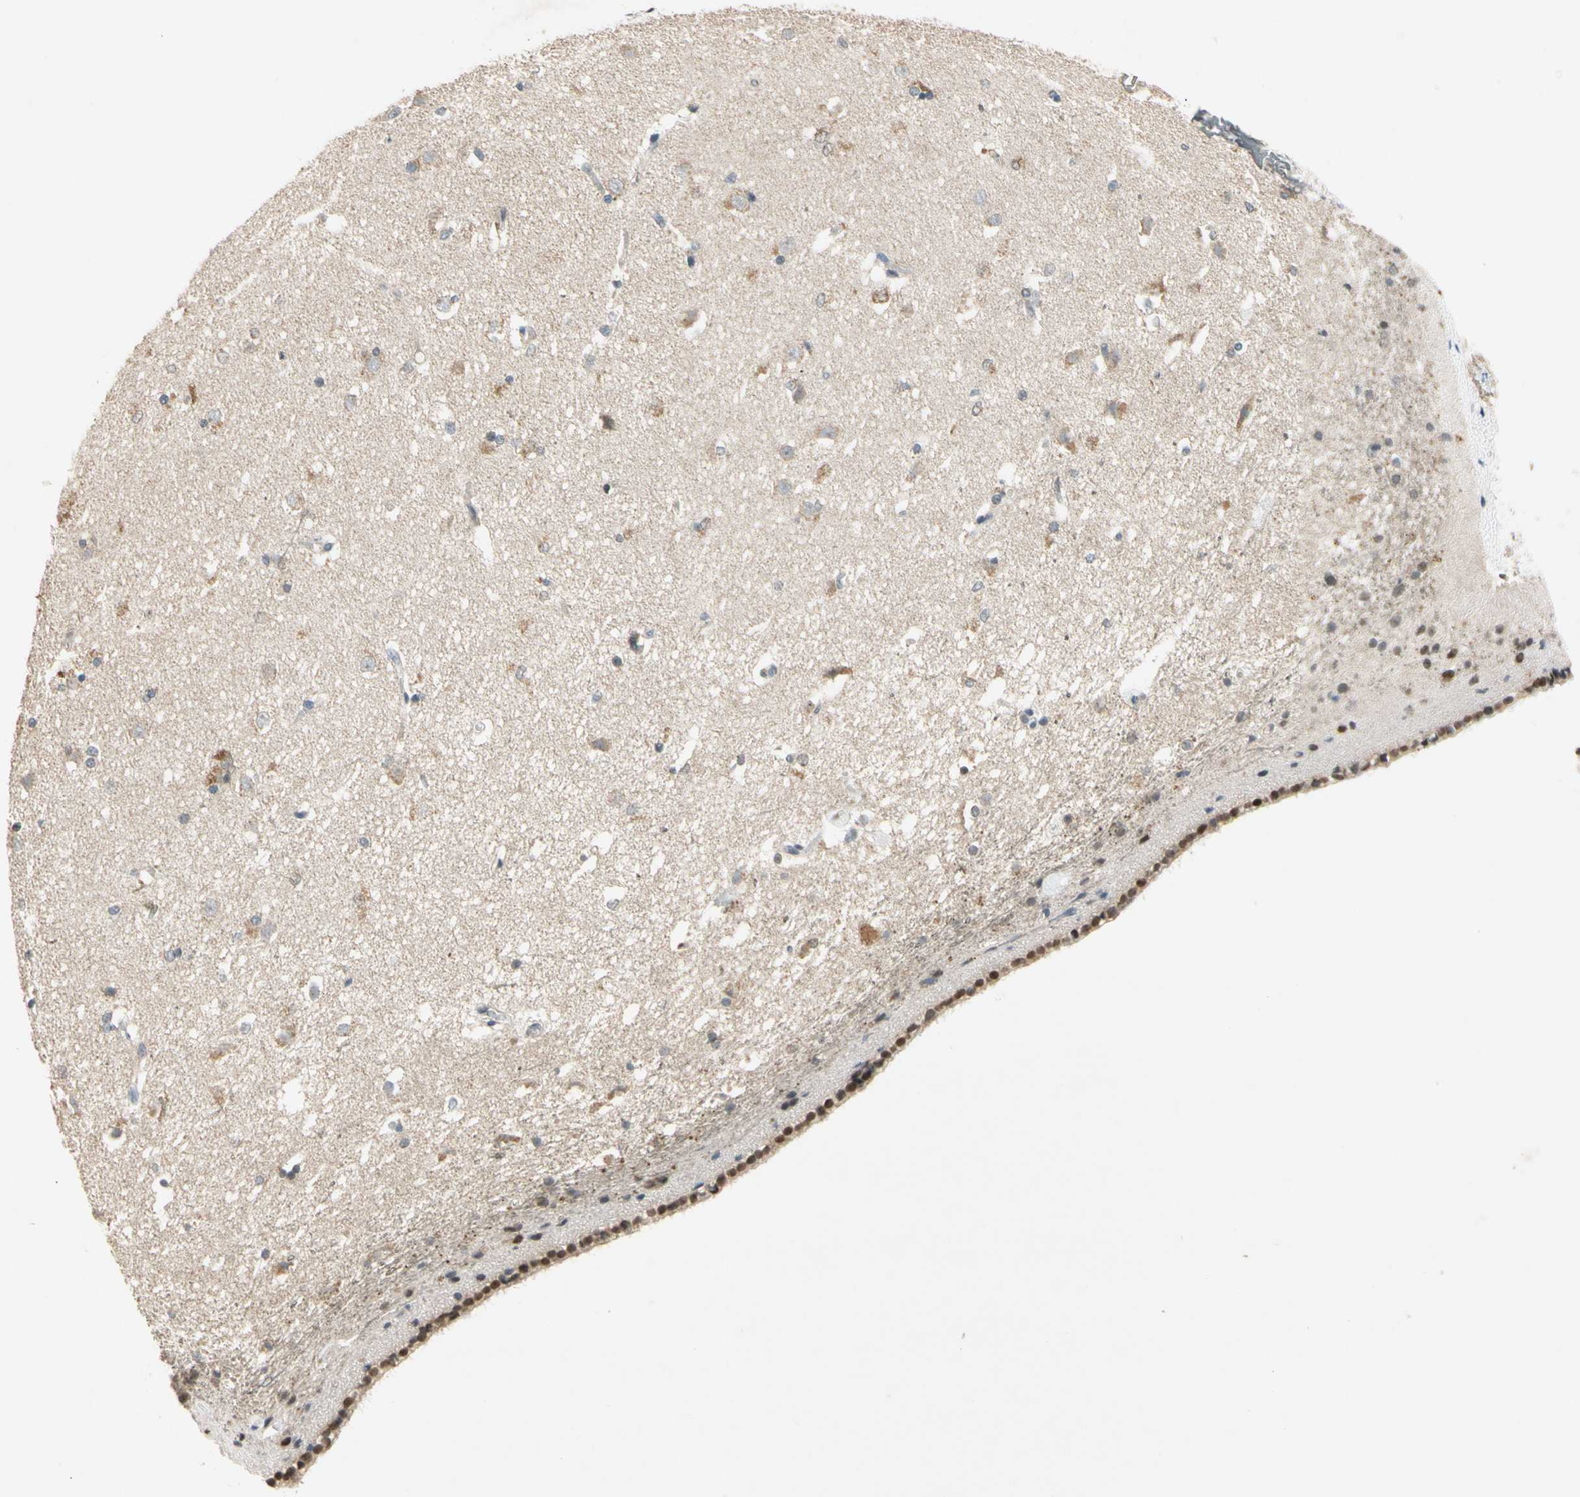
{"staining": {"intensity": "negative", "quantity": "none", "location": "none"}, "tissue": "caudate", "cell_type": "Glial cells", "image_type": "normal", "snomed": [{"axis": "morphology", "description": "Normal tissue, NOS"}, {"axis": "topography", "description": "Lateral ventricle wall"}], "caption": "This is a histopathology image of immunohistochemistry staining of unremarkable caudate, which shows no positivity in glial cells.", "gene": "RIOX2", "patient": {"sex": "female", "age": 19}}